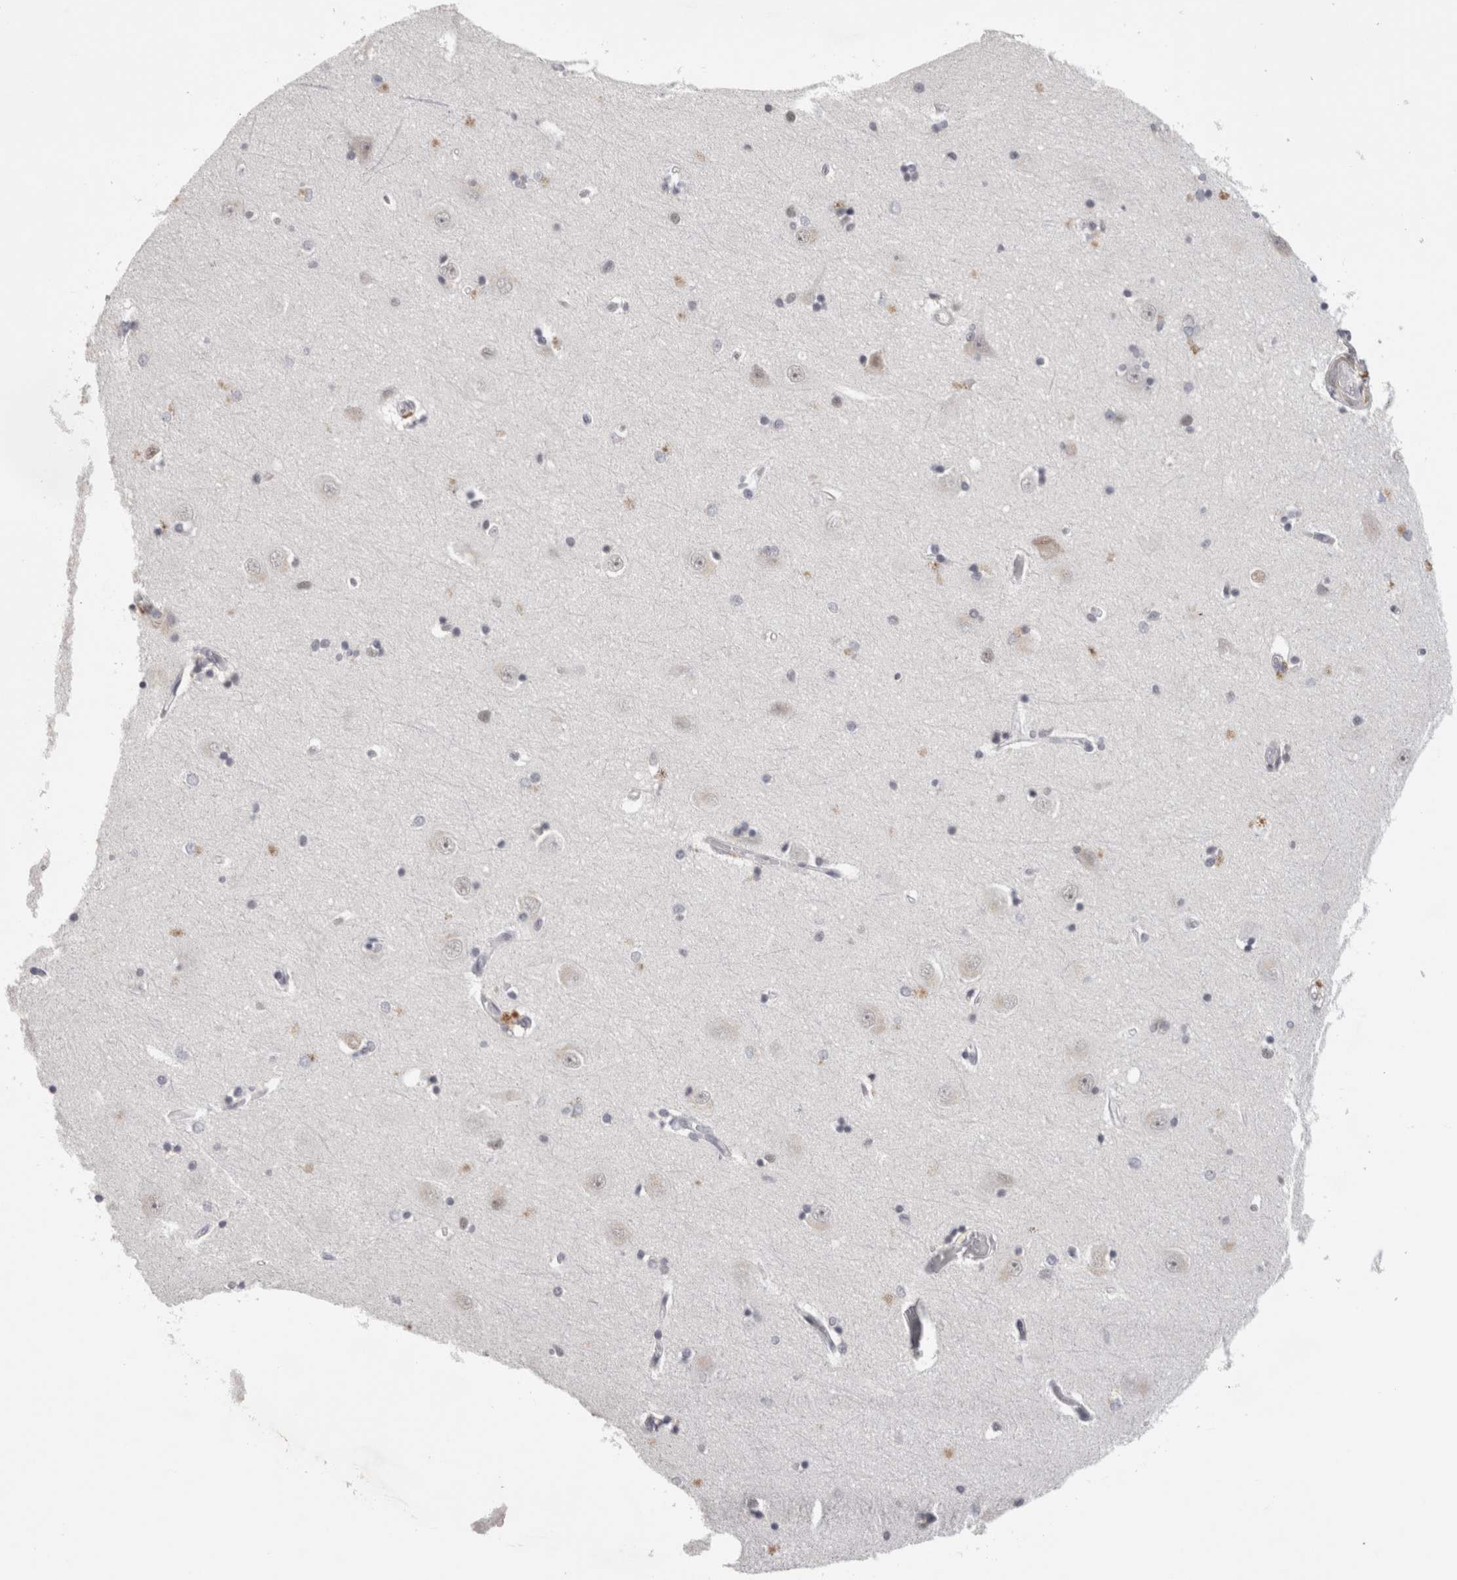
{"staining": {"intensity": "negative", "quantity": "none", "location": "none"}, "tissue": "hippocampus", "cell_type": "Glial cells", "image_type": "normal", "snomed": [{"axis": "morphology", "description": "Normal tissue, NOS"}, {"axis": "topography", "description": "Hippocampus"}], "caption": "Immunohistochemical staining of normal hippocampus exhibits no significant staining in glial cells.", "gene": "ZNF830", "patient": {"sex": "male", "age": 45}}